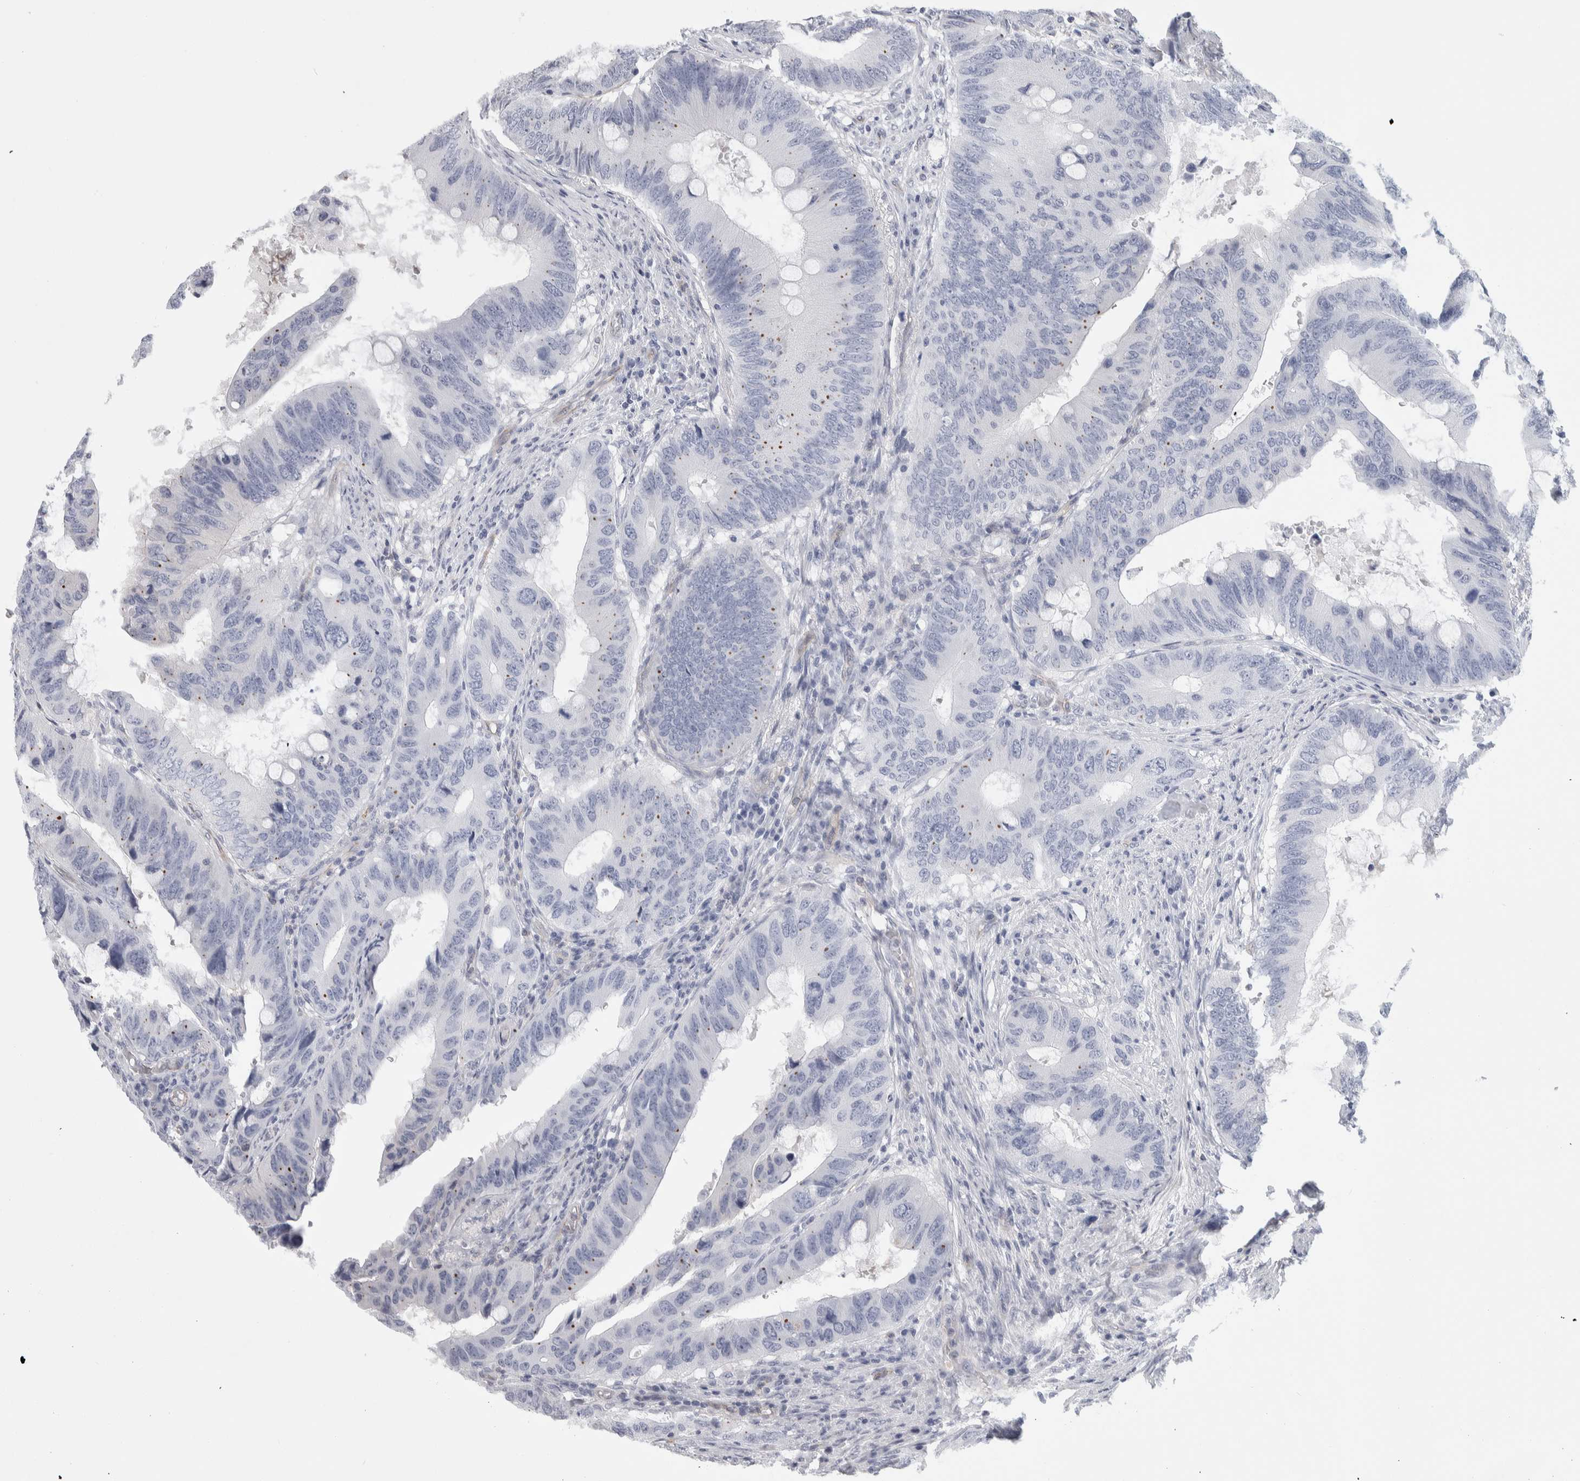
{"staining": {"intensity": "negative", "quantity": "none", "location": "none"}, "tissue": "colorectal cancer", "cell_type": "Tumor cells", "image_type": "cancer", "snomed": [{"axis": "morphology", "description": "Adenocarcinoma, NOS"}, {"axis": "topography", "description": "Colon"}], "caption": "Tumor cells are negative for protein expression in human adenocarcinoma (colorectal).", "gene": "ZNF862", "patient": {"sex": "male", "age": 71}}